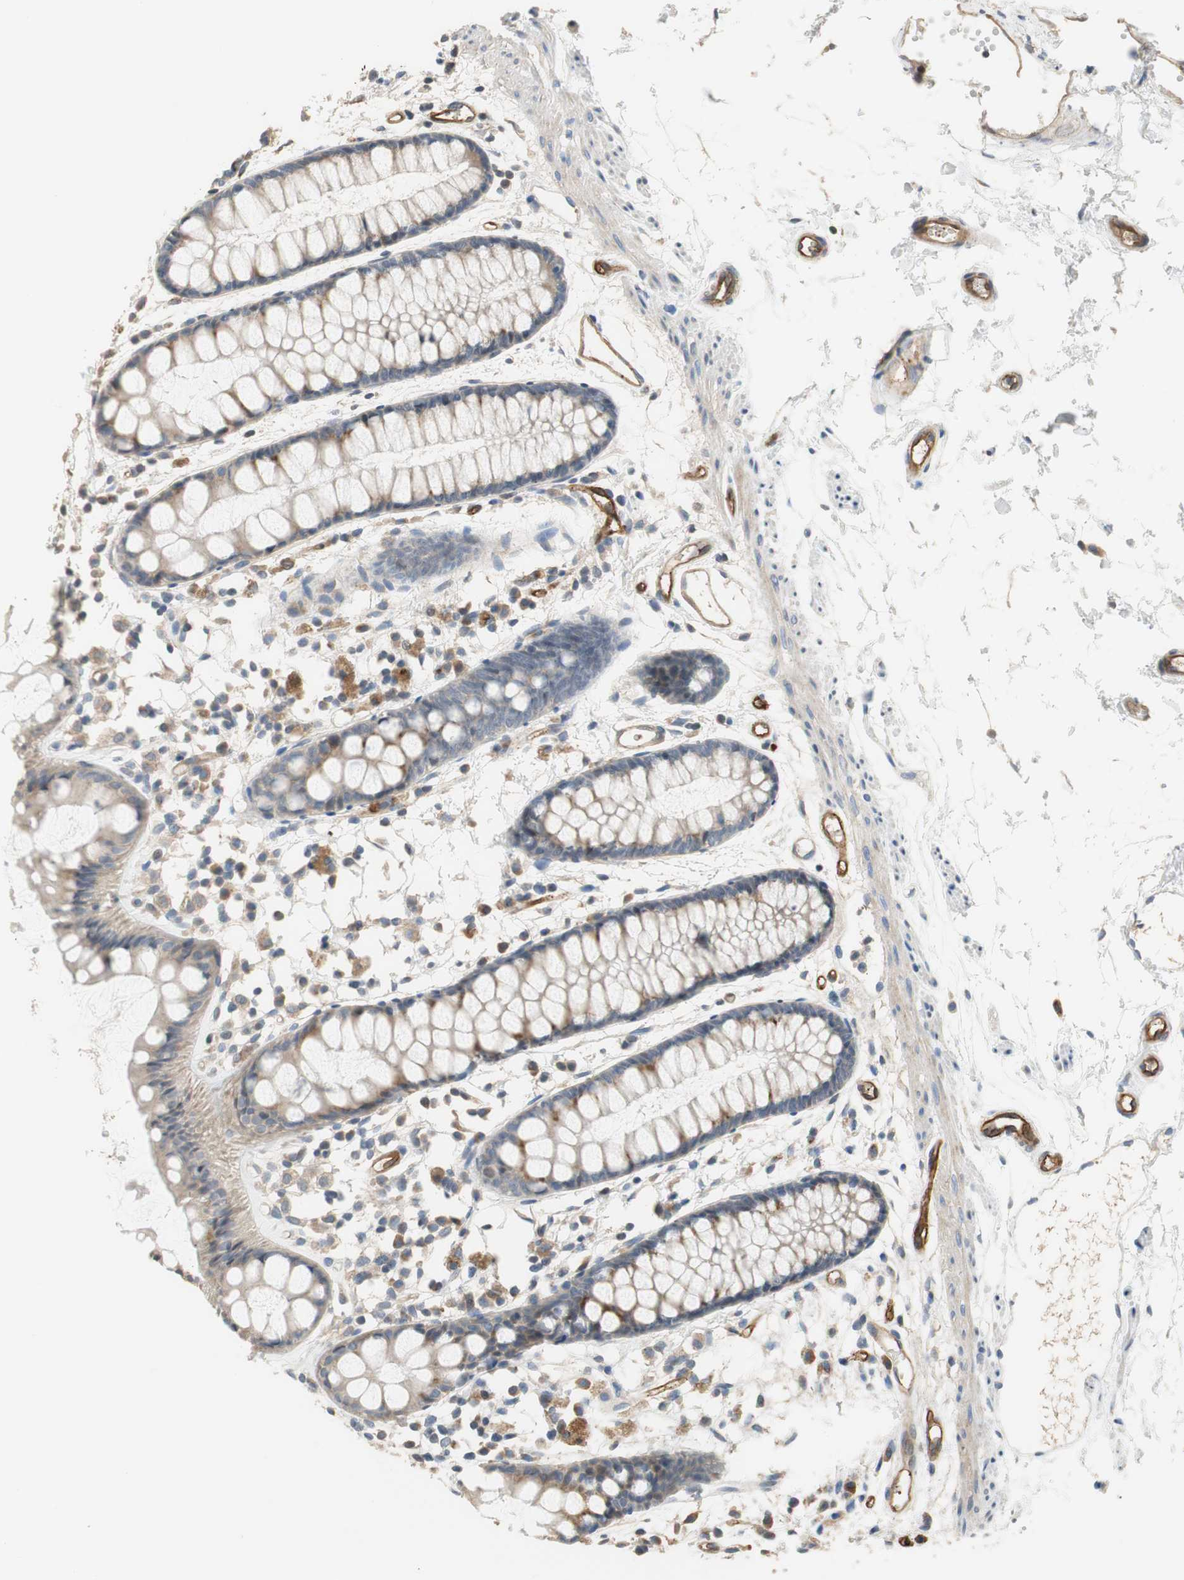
{"staining": {"intensity": "weak", "quantity": ">75%", "location": "cytoplasmic/membranous"}, "tissue": "rectum", "cell_type": "Glandular cells", "image_type": "normal", "snomed": [{"axis": "morphology", "description": "Normal tissue, NOS"}, {"axis": "topography", "description": "Rectum"}], "caption": "Human rectum stained for a protein (brown) exhibits weak cytoplasmic/membranous positive positivity in about >75% of glandular cells.", "gene": "ALPL", "patient": {"sex": "female", "age": 66}}